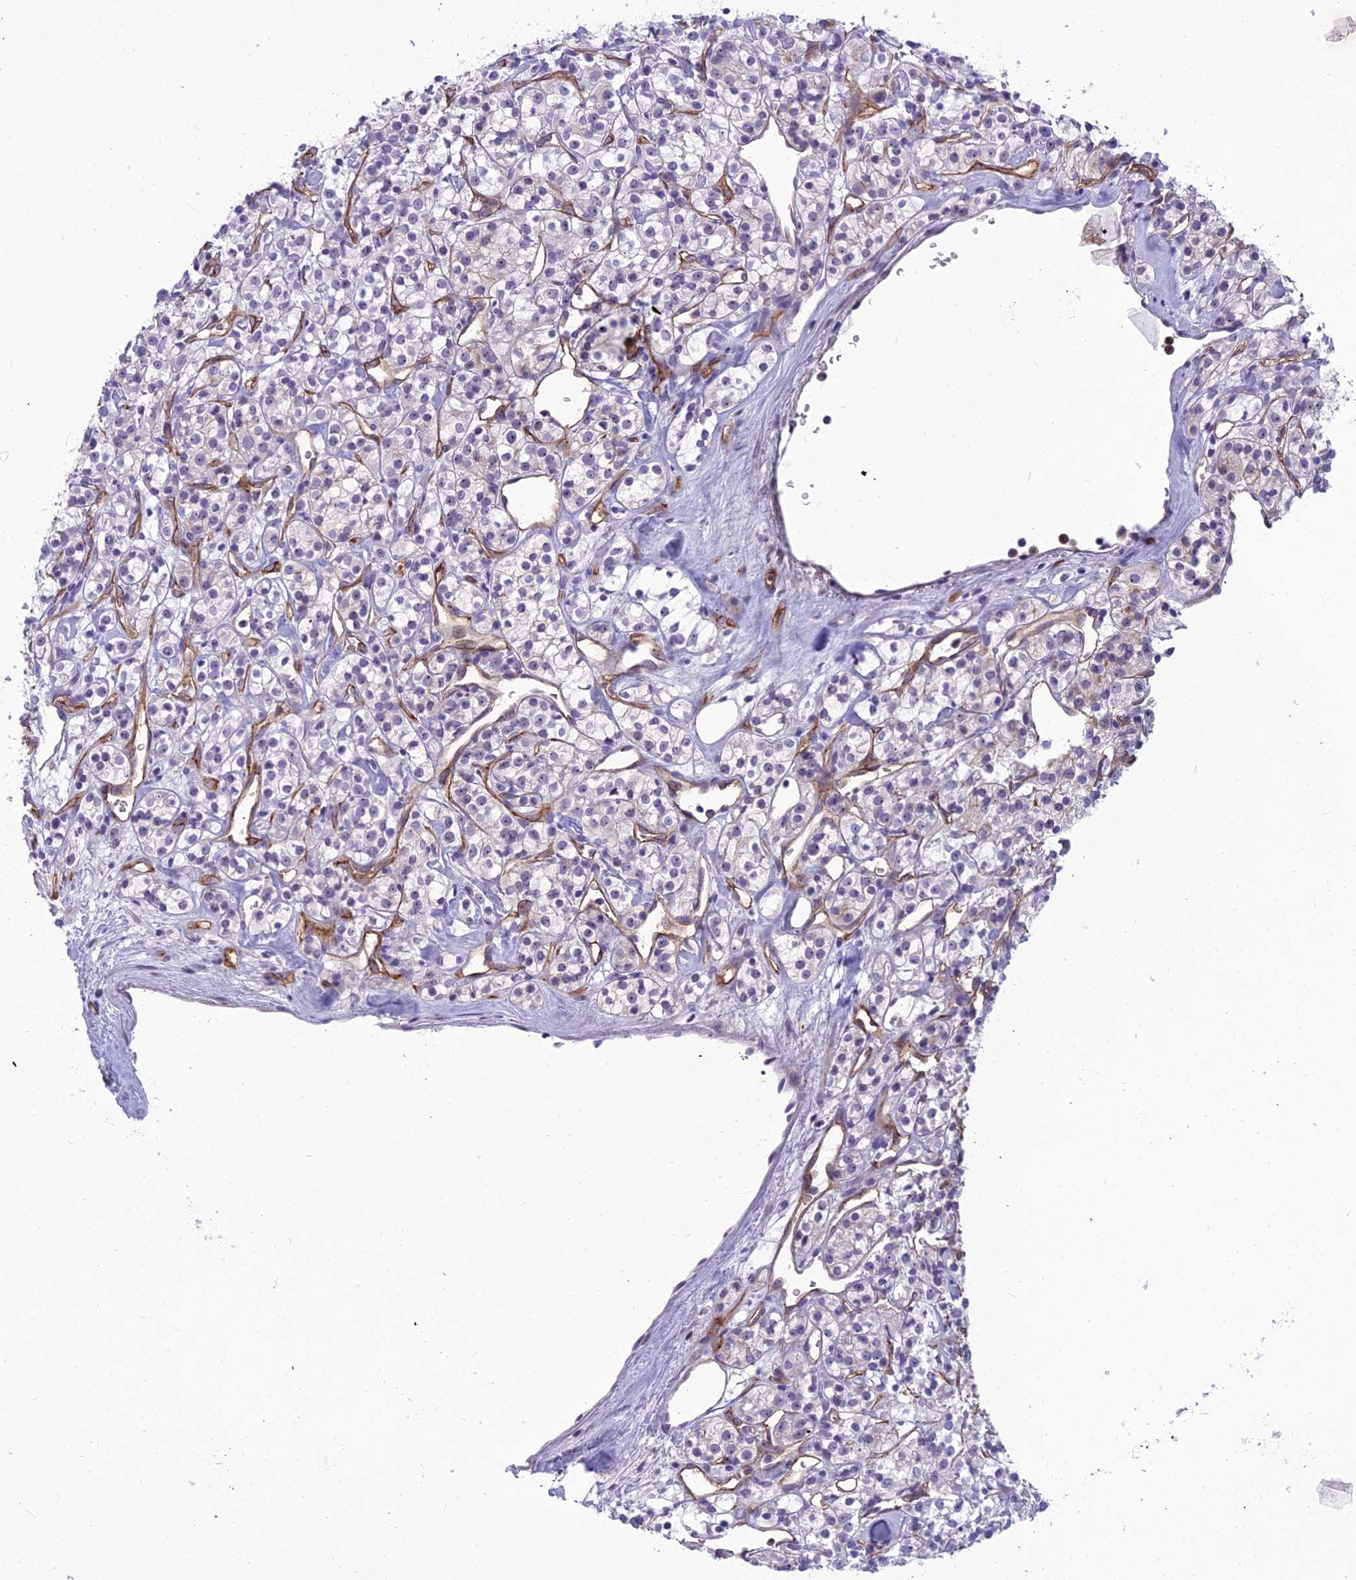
{"staining": {"intensity": "negative", "quantity": "none", "location": "none"}, "tissue": "renal cancer", "cell_type": "Tumor cells", "image_type": "cancer", "snomed": [{"axis": "morphology", "description": "Adenocarcinoma, NOS"}, {"axis": "topography", "description": "Kidney"}], "caption": "This is an immunohistochemistry photomicrograph of human adenocarcinoma (renal). There is no expression in tumor cells.", "gene": "BBS7", "patient": {"sex": "male", "age": 77}}